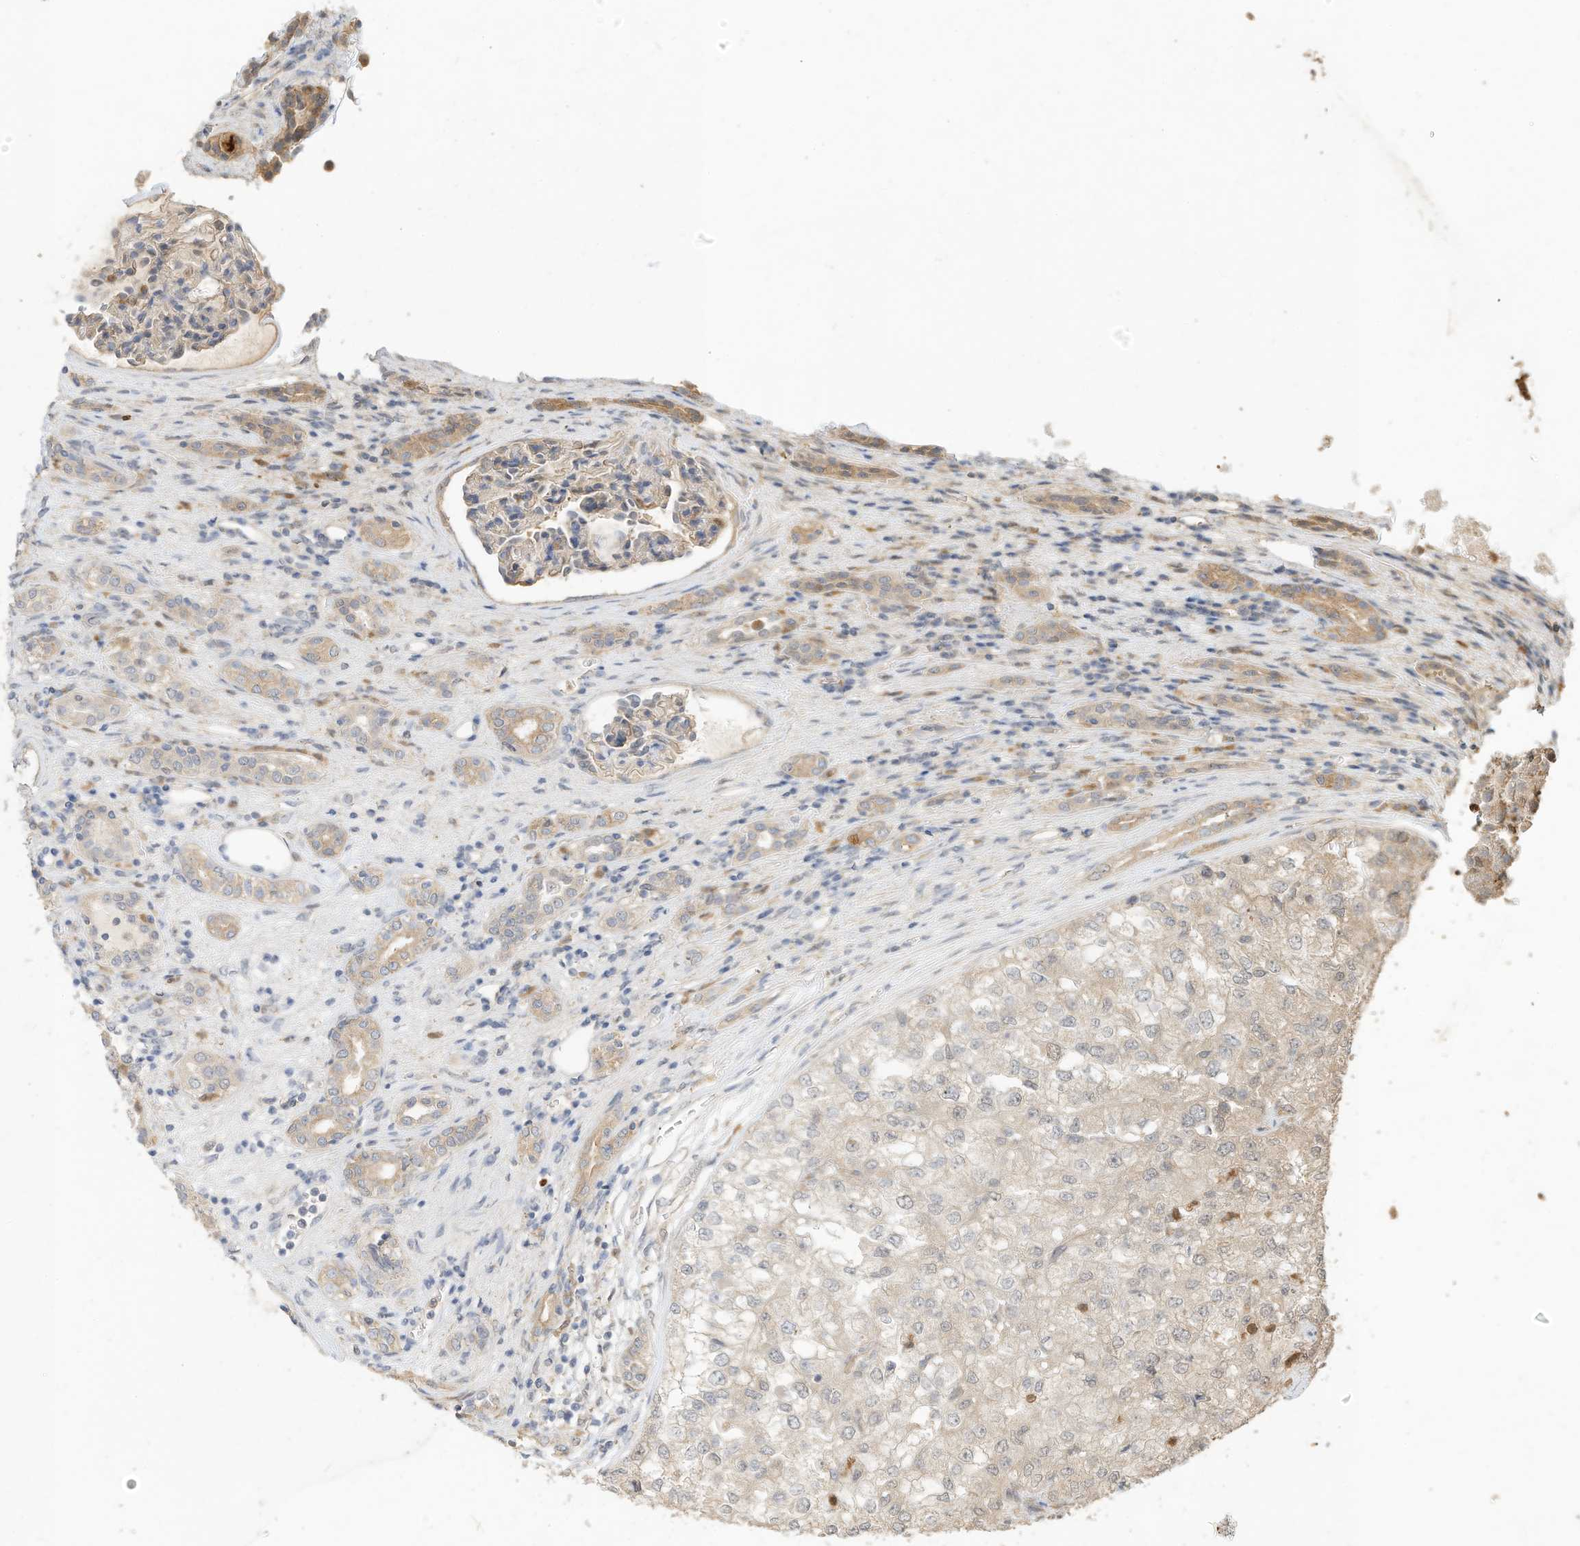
{"staining": {"intensity": "negative", "quantity": "none", "location": "none"}, "tissue": "renal cancer", "cell_type": "Tumor cells", "image_type": "cancer", "snomed": [{"axis": "morphology", "description": "Adenocarcinoma, NOS"}, {"axis": "topography", "description": "Kidney"}], "caption": "An immunohistochemistry histopathology image of renal cancer is shown. There is no staining in tumor cells of renal cancer.", "gene": "OFD1", "patient": {"sex": "female", "age": 54}}